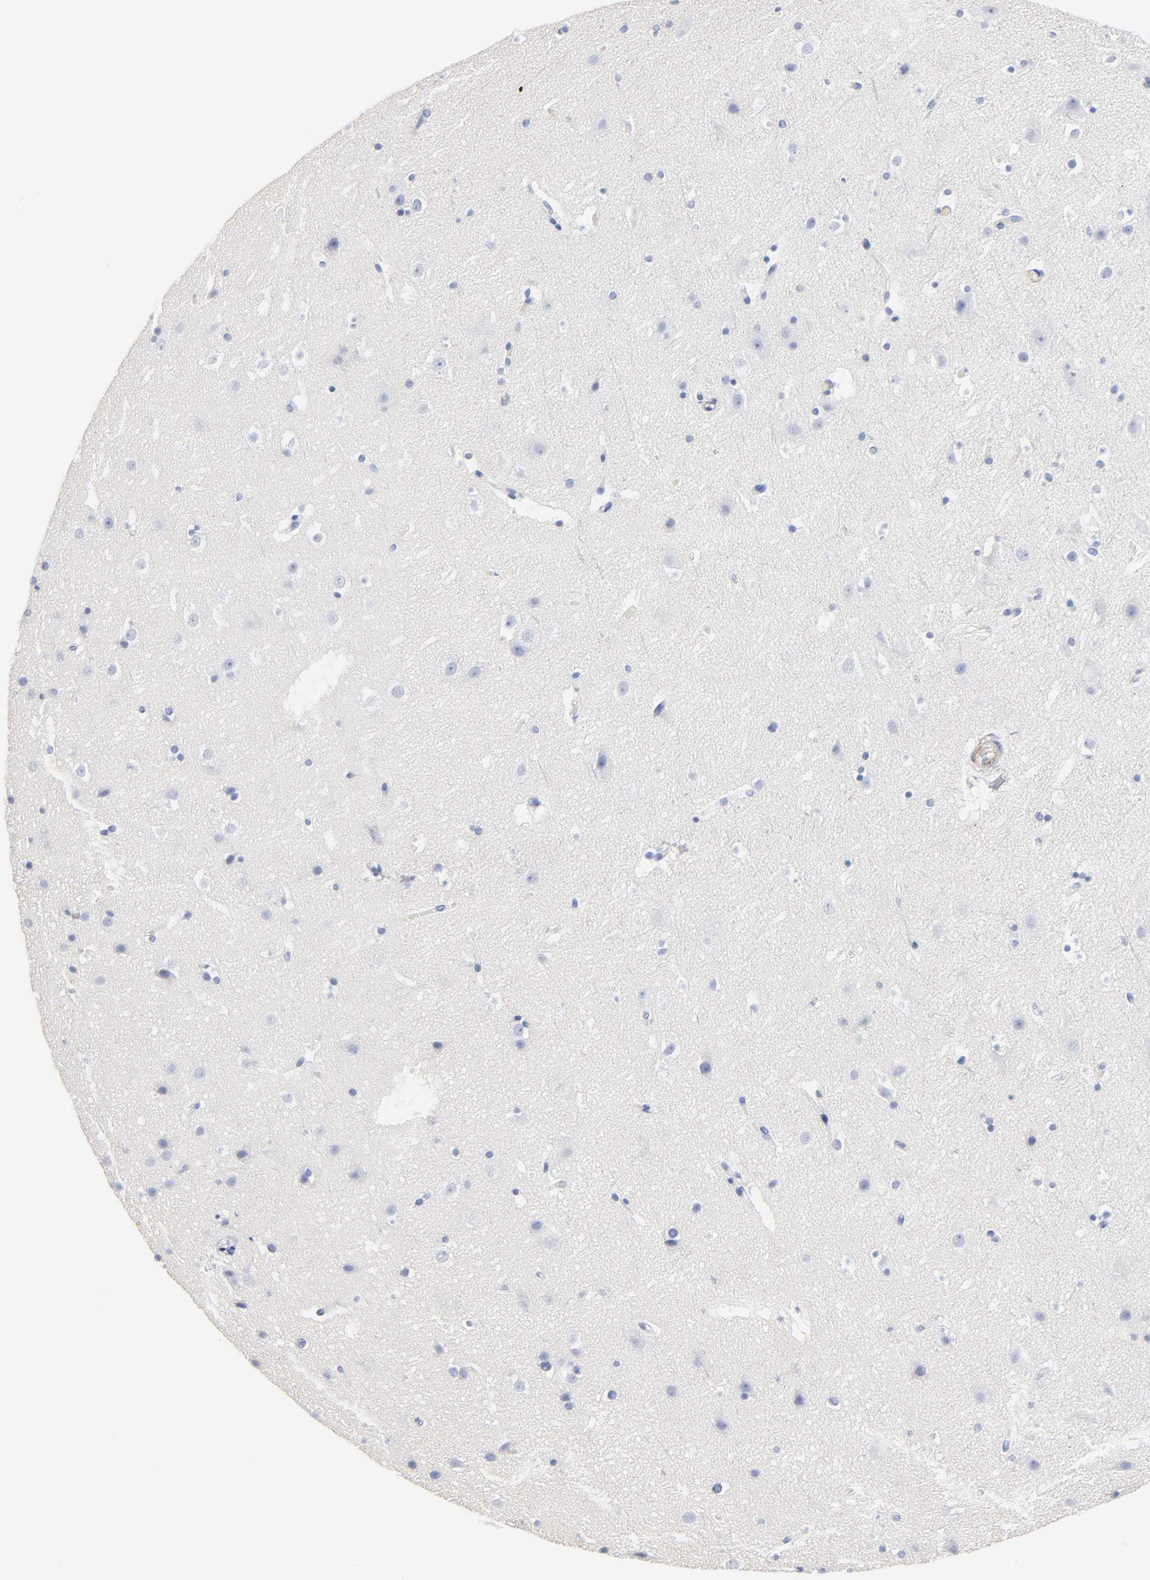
{"staining": {"intensity": "moderate", "quantity": "25%-75%", "location": "cytoplasmic/membranous"}, "tissue": "cerebral cortex", "cell_type": "Endothelial cells", "image_type": "normal", "snomed": [{"axis": "morphology", "description": "Normal tissue, NOS"}, {"axis": "topography", "description": "Cerebral cortex"}], "caption": "Cerebral cortex stained for a protein (brown) exhibits moderate cytoplasmic/membranous positive staining in about 25%-75% of endothelial cells.", "gene": "AGTR1", "patient": {"sex": "male", "age": 45}}